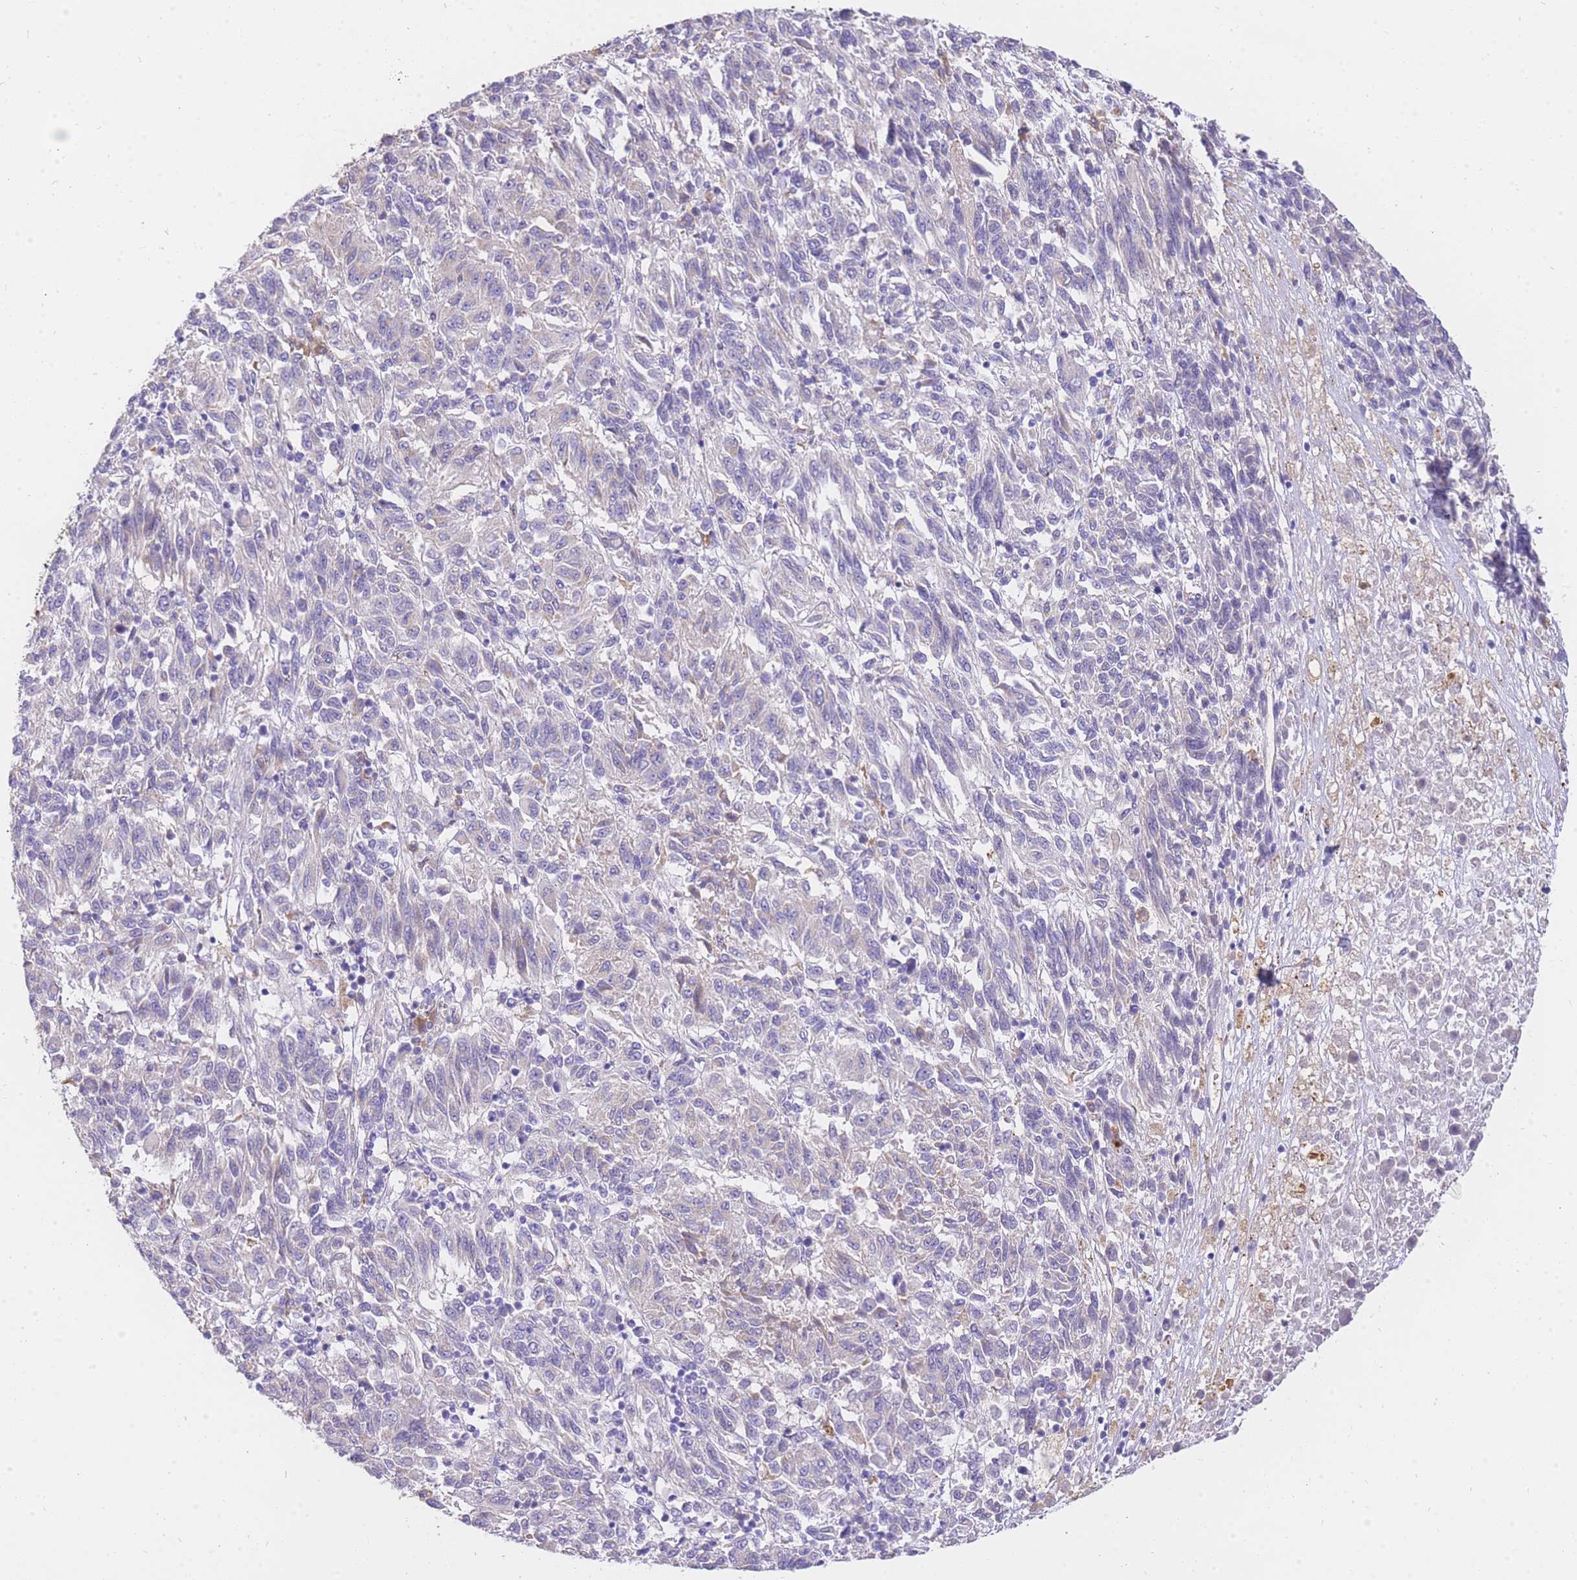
{"staining": {"intensity": "negative", "quantity": "none", "location": "none"}, "tissue": "melanoma", "cell_type": "Tumor cells", "image_type": "cancer", "snomed": [{"axis": "morphology", "description": "Malignant melanoma, Metastatic site"}, {"axis": "topography", "description": "Lung"}], "caption": "Tumor cells are negative for brown protein staining in melanoma.", "gene": "C2orf88", "patient": {"sex": "male", "age": 64}}